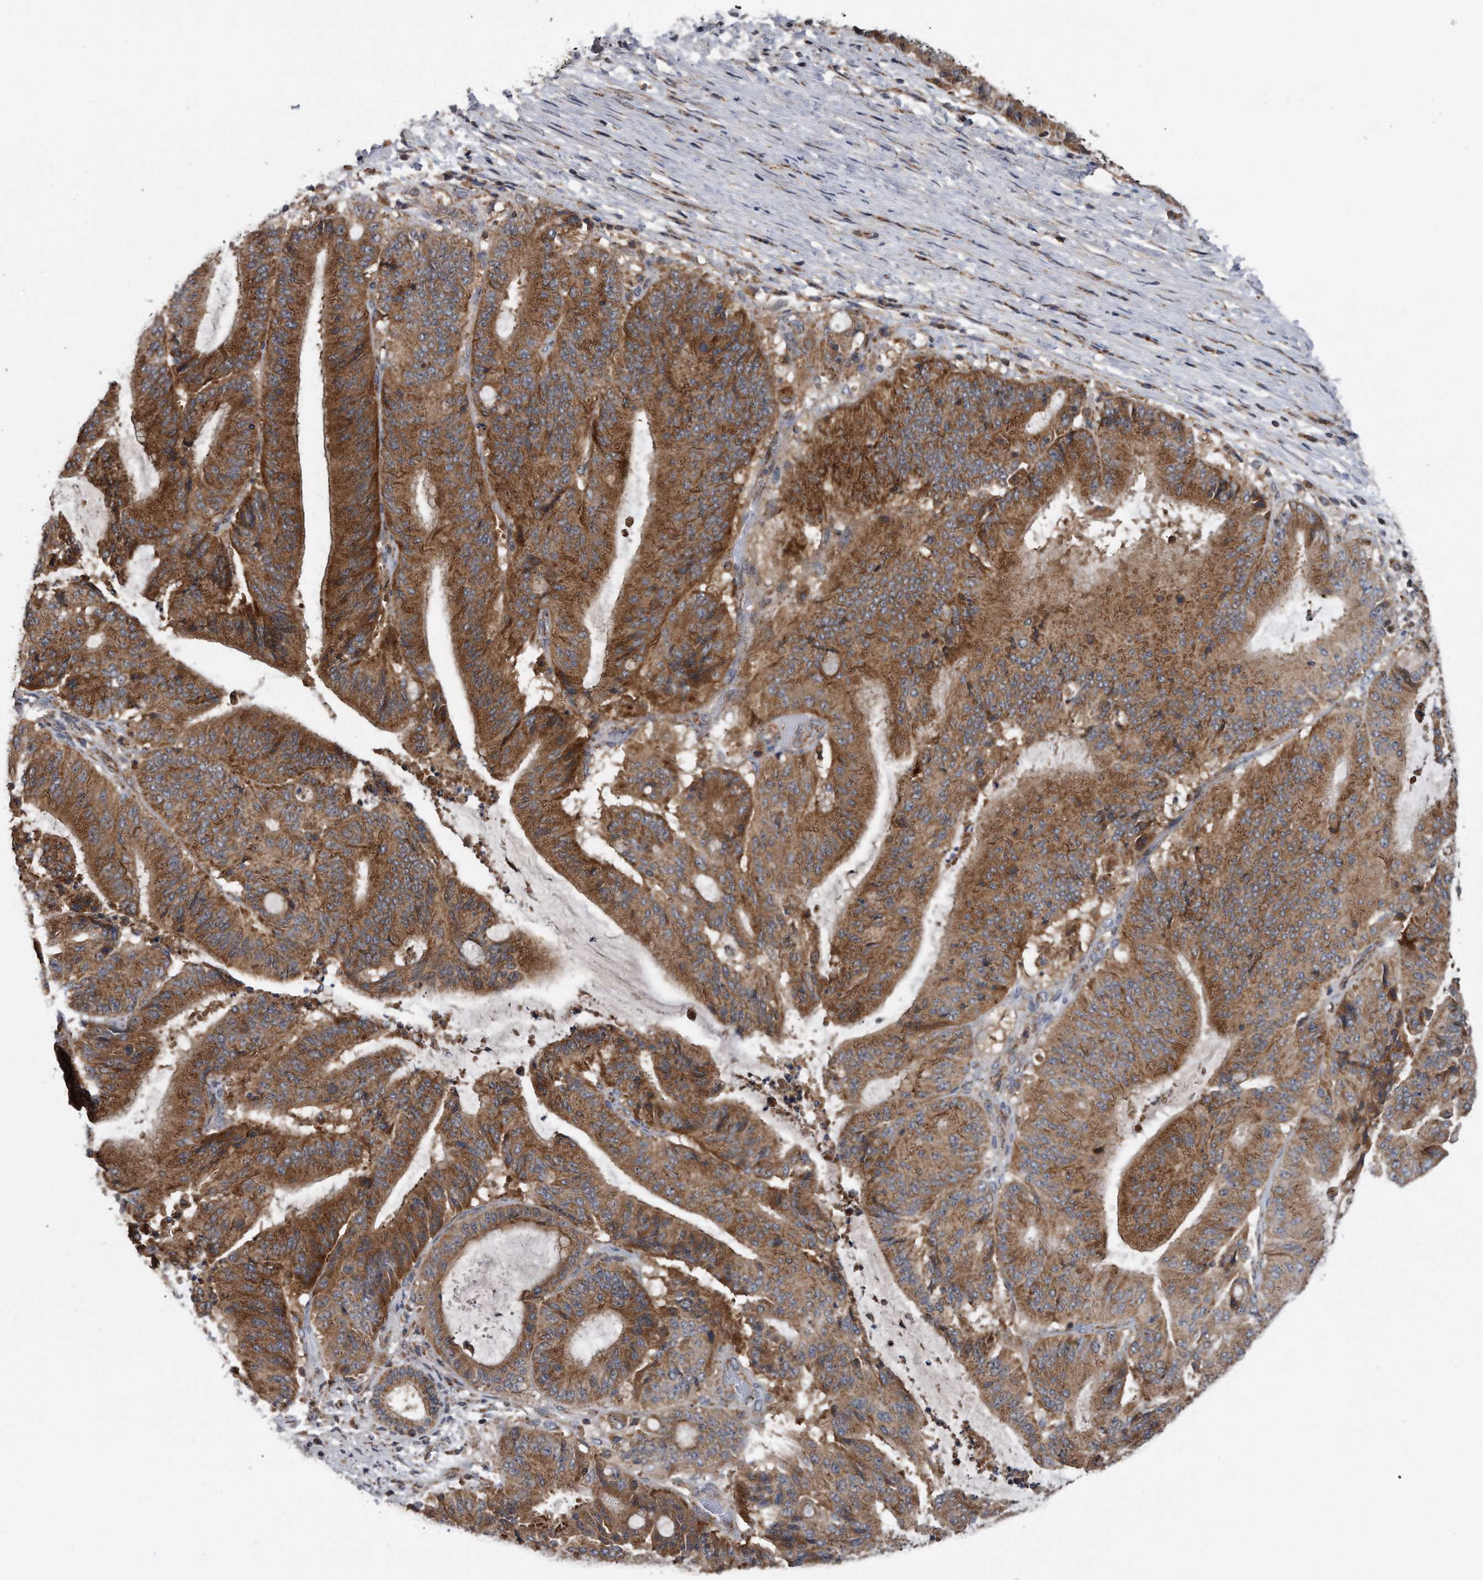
{"staining": {"intensity": "strong", "quantity": ">75%", "location": "cytoplasmic/membranous"}, "tissue": "liver cancer", "cell_type": "Tumor cells", "image_type": "cancer", "snomed": [{"axis": "morphology", "description": "Normal tissue, NOS"}, {"axis": "morphology", "description": "Cholangiocarcinoma"}, {"axis": "topography", "description": "Liver"}, {"axis": "topography", "description": "Peripheral nerve tissue"}], "caption": "Immunohistochemical staining of human cholangiocarcinoma (liver) demonstrates strong cytoplasmic/membranous protein staining in about >75% of tumor cells. Immunohistochemistry stains the protein of interest in brown and the nuclei are stained blue.", "gene": "ALPK2", "patient": {"sex": "female", "age": 73}}